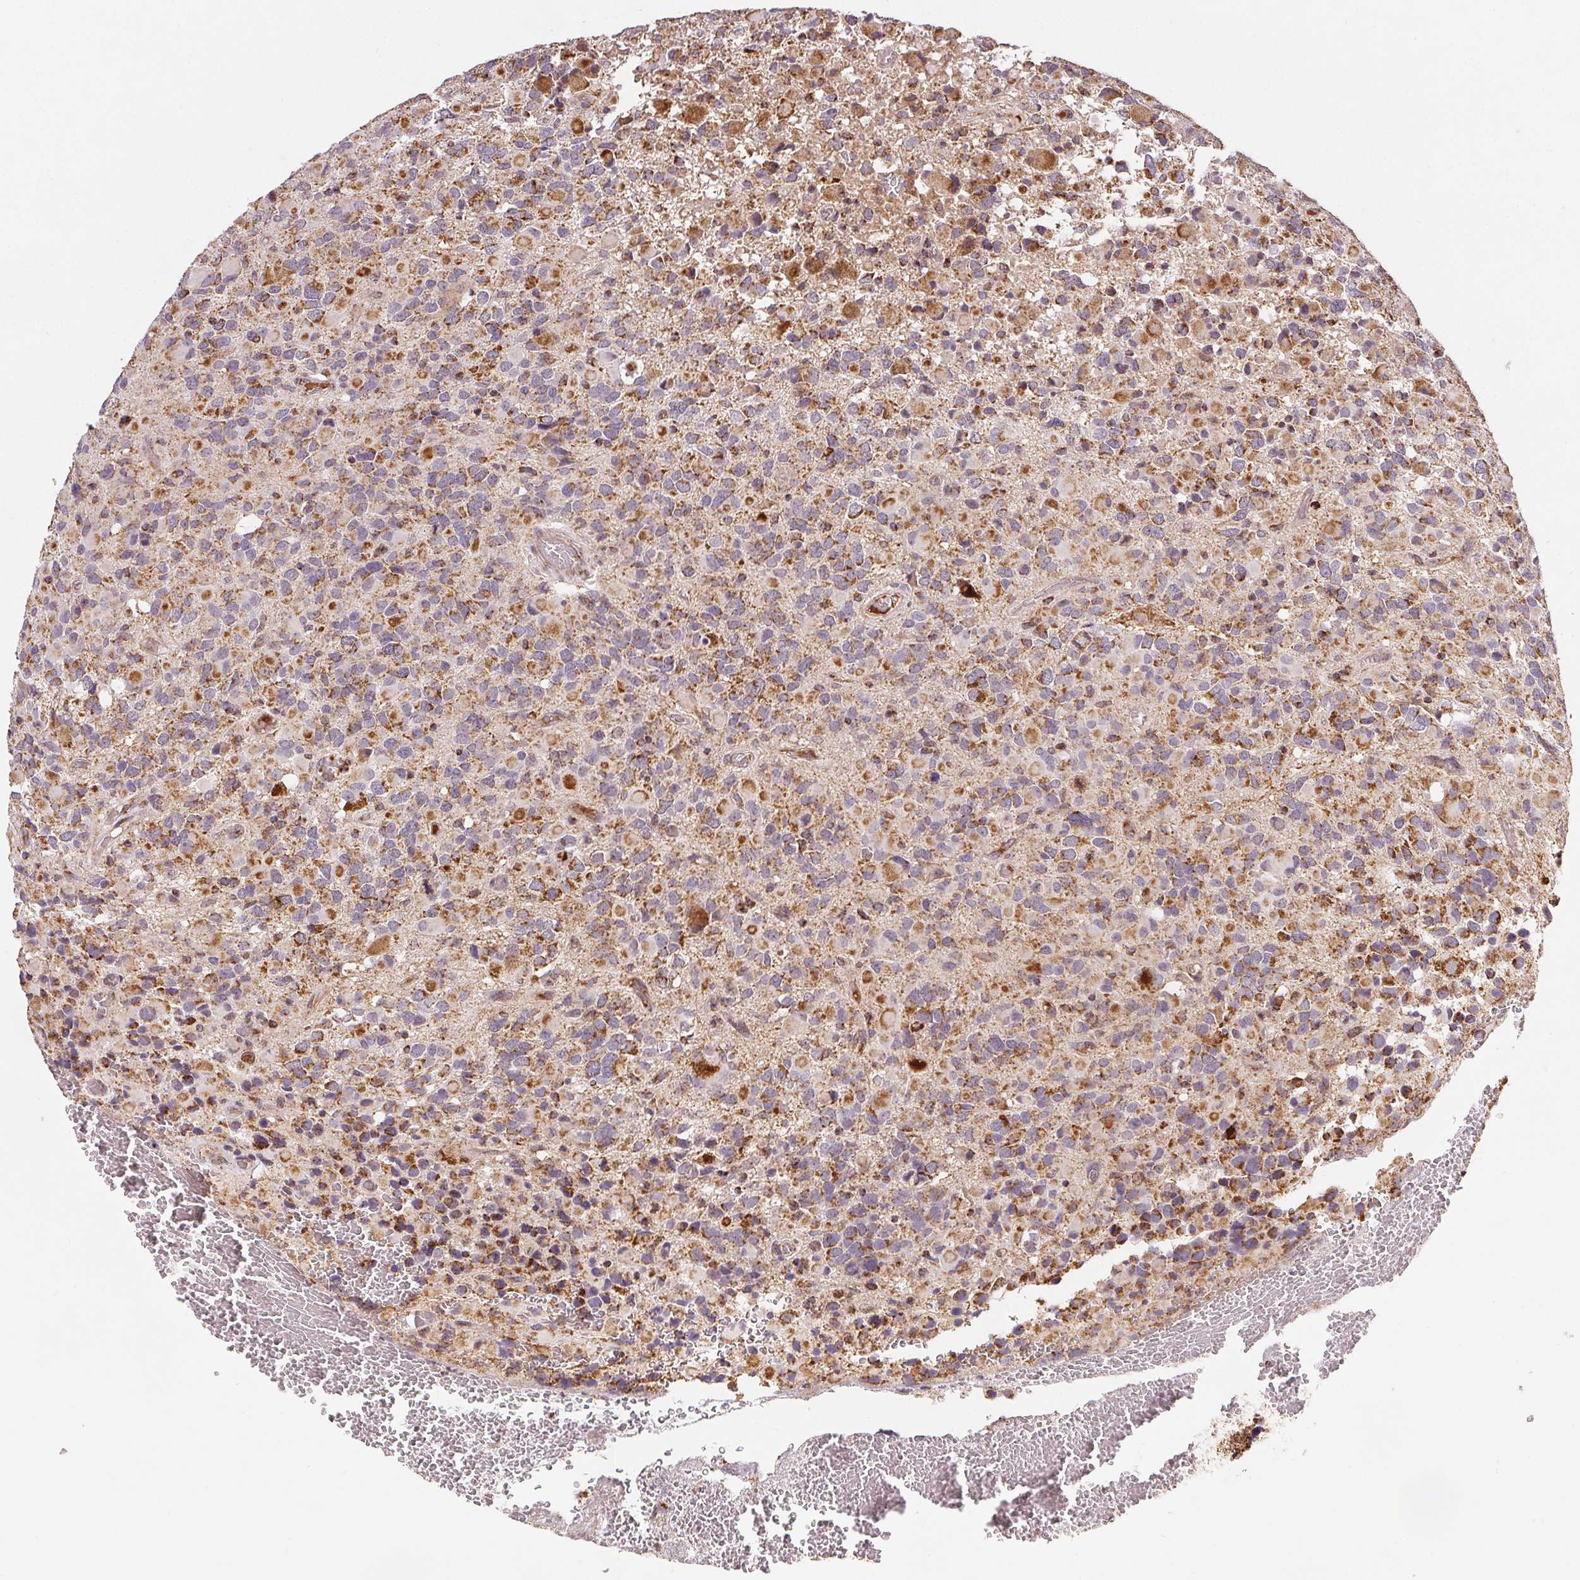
{"staining": {"intensity": "moderate", "quantity": ">75%", "location": "cytoplasmic/membranous"}, "tissue": "glioma", "cell_type": "Tumor cells", "image_type": "cancer", "snomed": [{"axis": "morphology", "description": "Glioma, malignant, High grade"}, {"axis": "topography", "description": "Brain"}], "caption": "Tumor cells demonstrate medium levels of moderate cytoplasmic/membranous positivity in approximately >75% of cells in glioma.", "gene": "SDHB", "patient": {"sex": "female", "age": 40}}